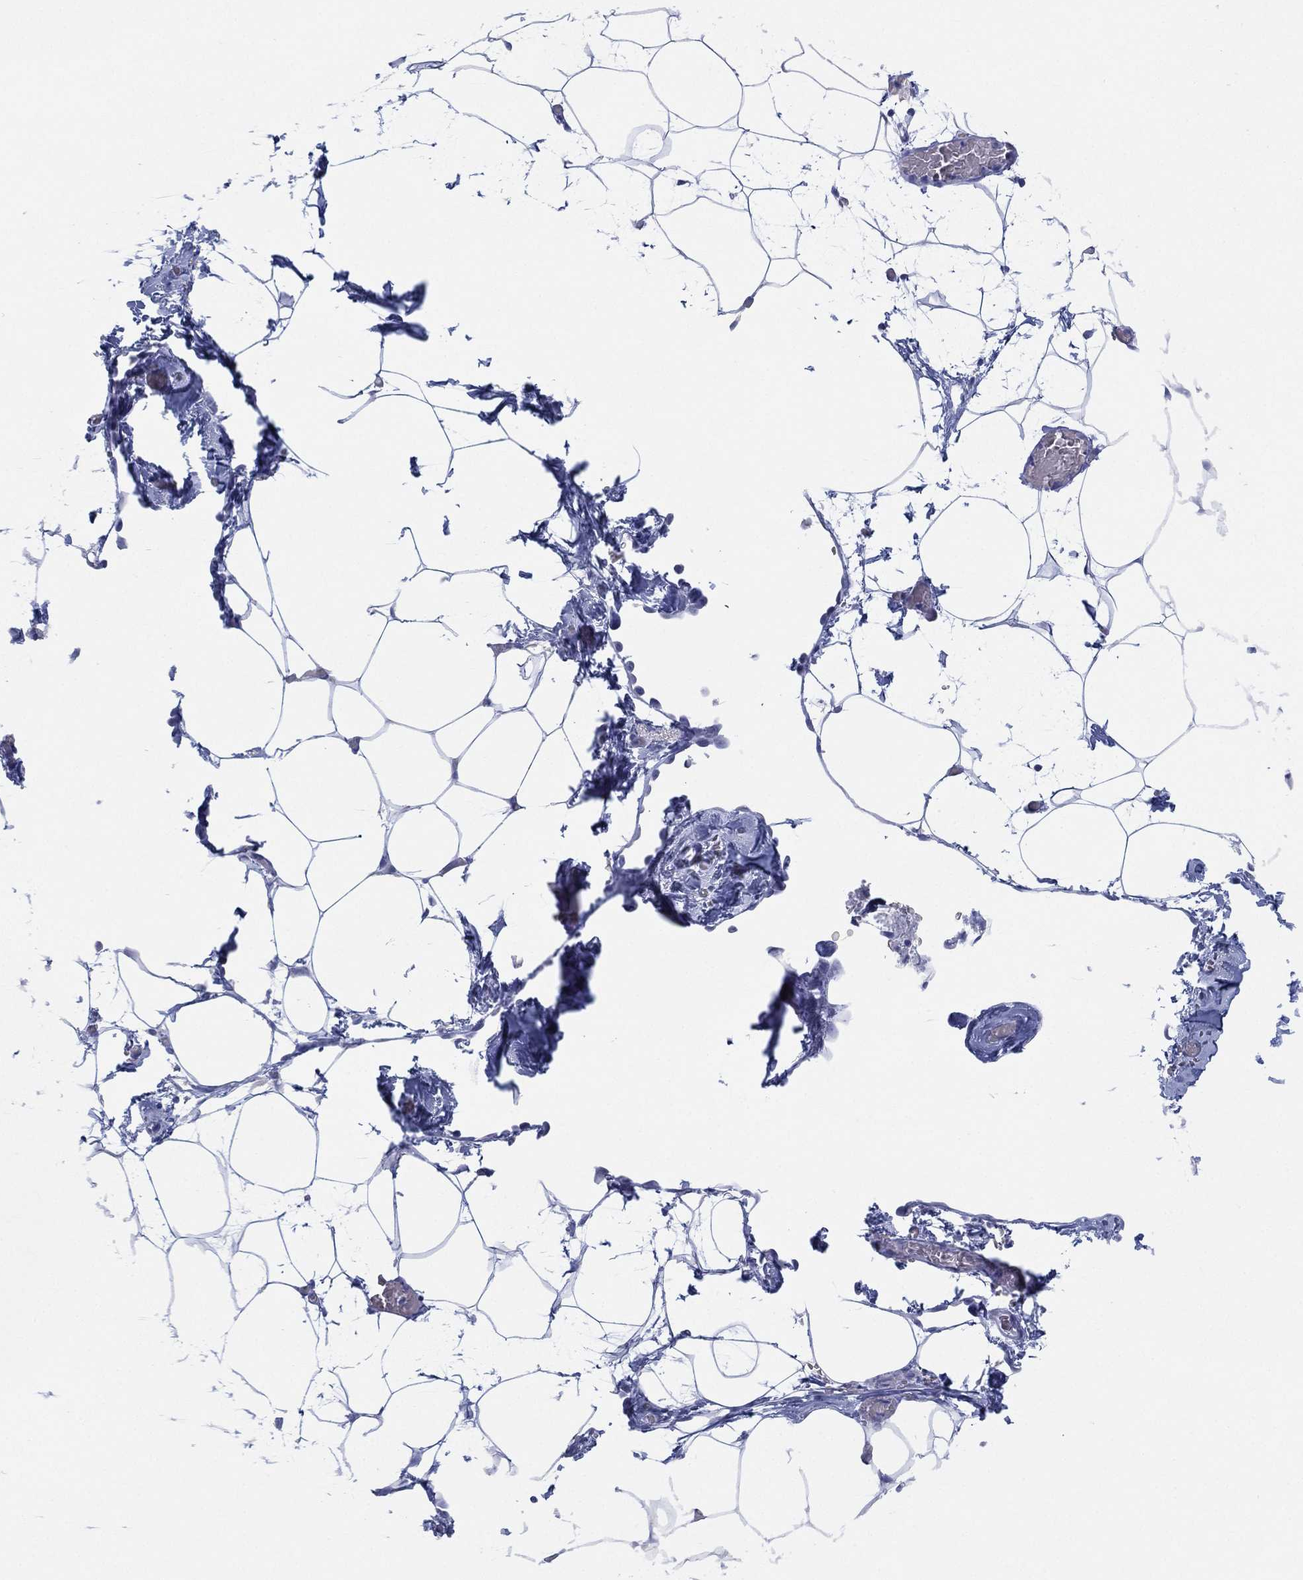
{"staining": {"intensity": "negative", "quantity": "none", "location": "none"}, "tissue": "adipose tissue", "cell_type": "Adipocytes", "image_type": "normal", "snomed": [{"axis": "morphology", "description": "Normal tissue, NOS"}, {"axis": "topography", "description": "Adipose tissue"}], "caption": "An IHC micrograph of benign adipose tissue is shown. There is no staining in adipocytes of adipose tissue.", "gene": "SLC9C2", "patient": {"sex": "male", "age": 57}}